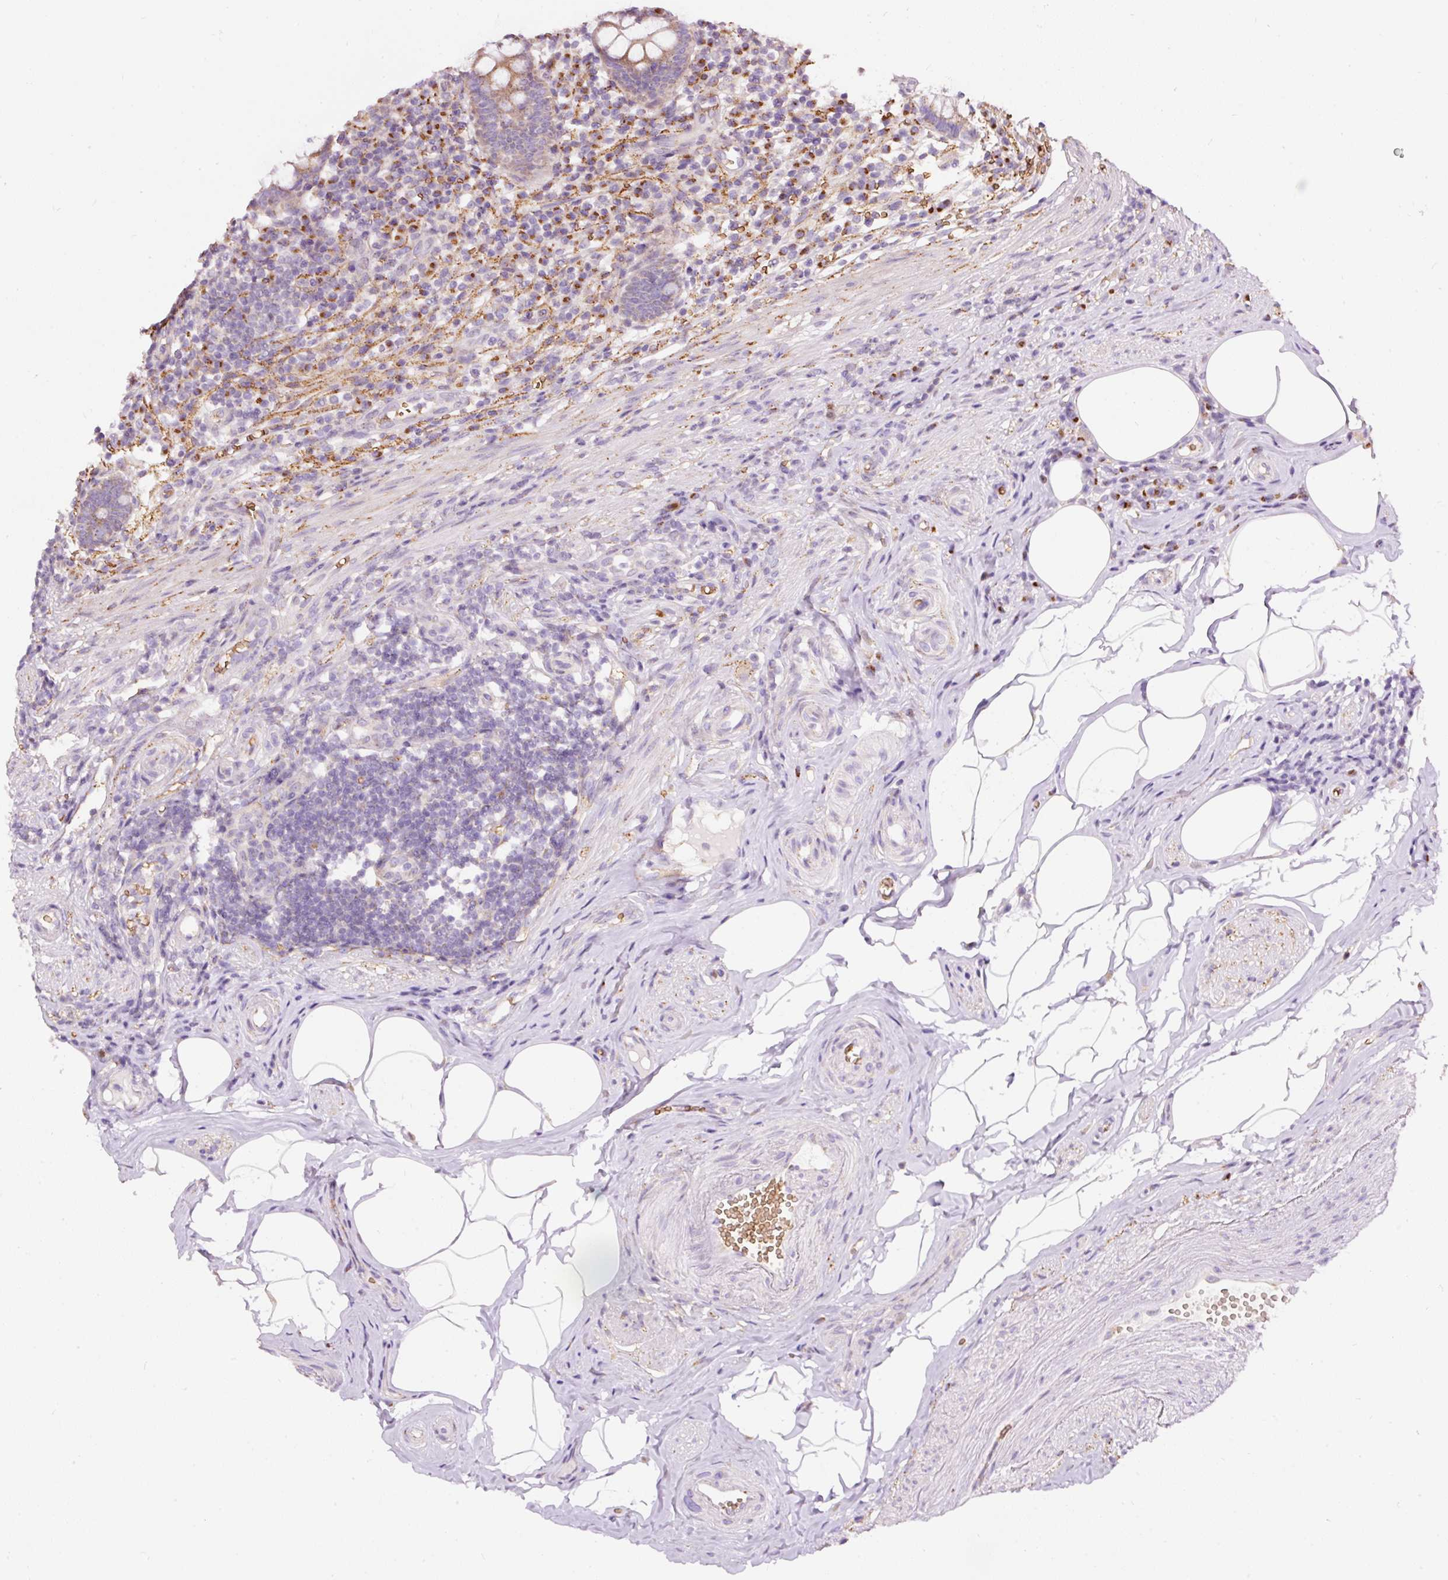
{"staining": {"intensity": "moderate", "quantity": ">75%", "location": "cytoplasmic/membranous"}, "tissue": "appendix", "cell_type": "Glandular cells", "image_type": "normal", "snomed": [{"axis": "morphology", "description": "Normal tissue, NOS"}, {"axis": "topography", "description": "Appendix"}], "caption": "Moderate cytoplasmic/membranous protein expression is seen in approximately >75% of glandular cells in appendix.", "gene": "PRRC2A", "patient": {"sex": "female", "age": 56}}